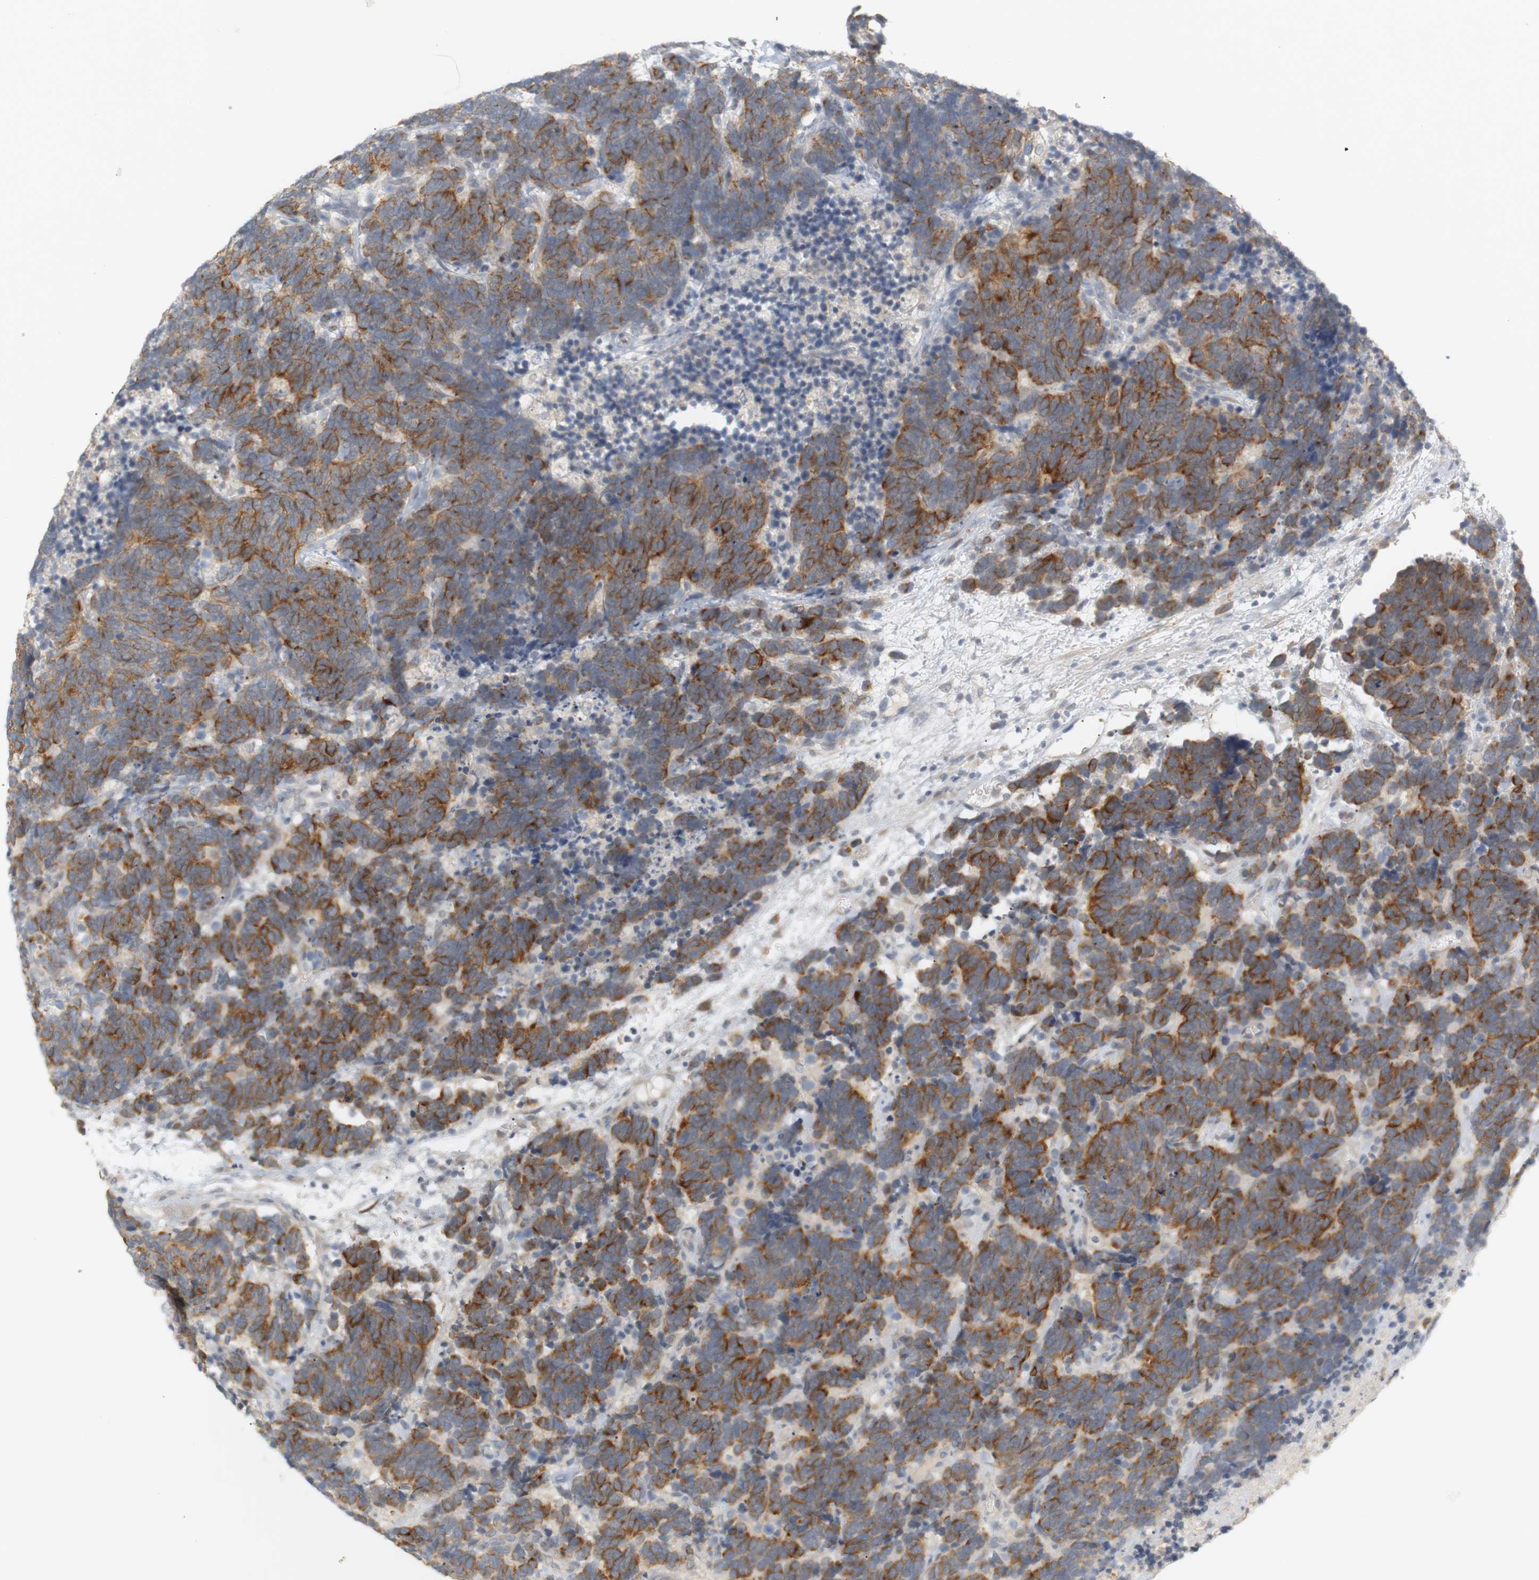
{"staining": {"intensity": "moderate", "quantity": ">75%", "location": "cytoplasmic/membranous"}, "tissue": "carcinoid", "cell_type": "Tumor cells", "image_type": "cancer", "snomed": [{"axis": "morphology", "description": "Carcinoma, NOS"}, {"axis": "morphology", "description": "Carcinoid, malignant, NOS"}, {"axis": "topography", "description": "Urinary bladder"}], "caption": "Immunohistochemistry (DAB (3,3'-diaminobenzidine)) staining of carcinoid displays moderate cytoplasmic/membranous protein staining in approximately >75% of tumor cells. (Brightfield microscopy of DAB IHC at high magnification).", "gene": "RTN3", "patient": {"sex": "male", "age": 57}}